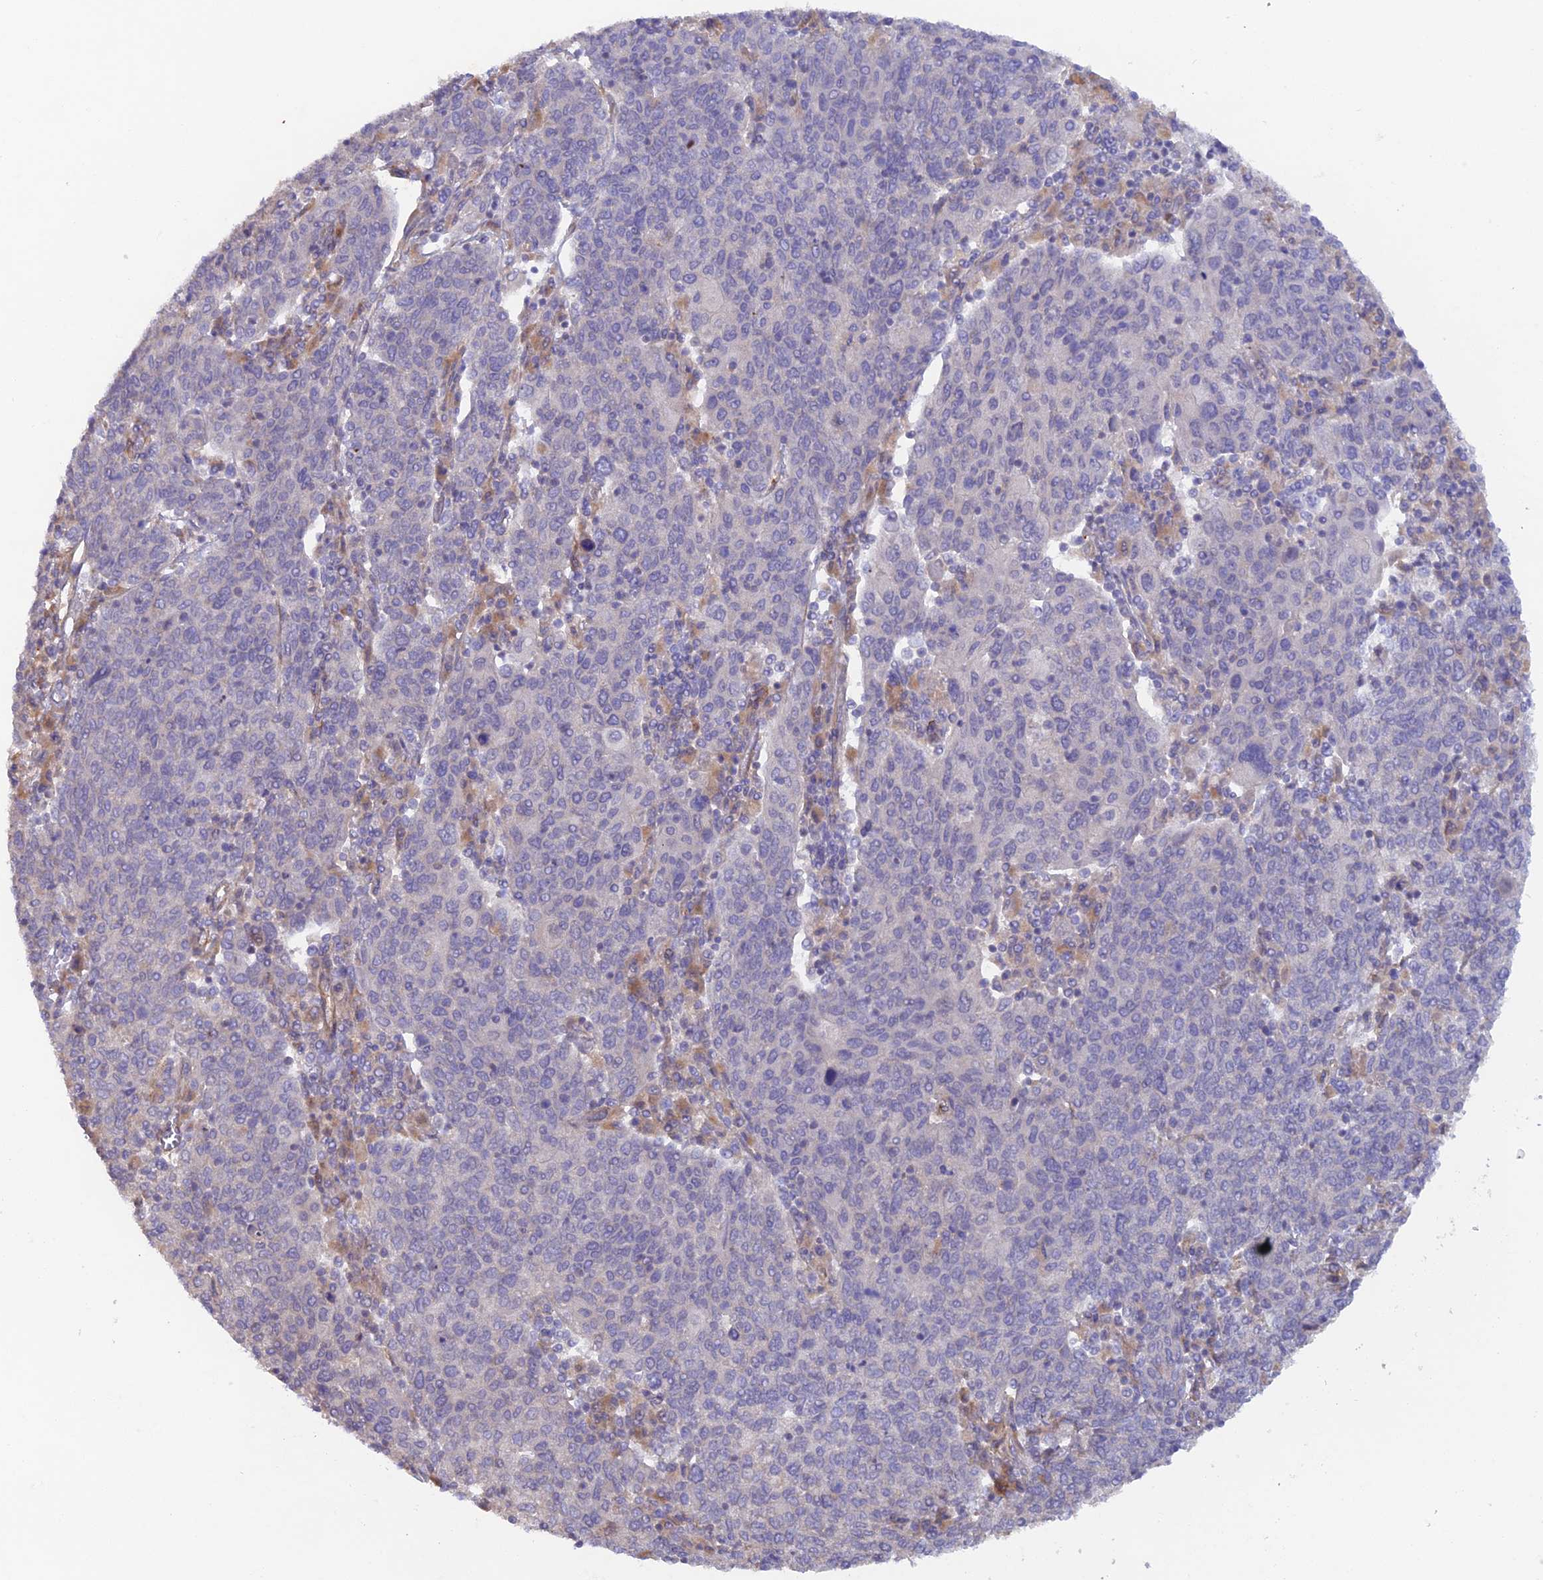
{"staining": {"intensity": "negative", "quantity": "none", "location": "none"}, "tissue": "cervical cancer", "cell_type": "Tumor cells", "image_type": "cancer", "snomed": [{"axis": "morphology", "description": "Squamous cell carcinoma, NOS"}, {"axis": "topography", "description": "Cervix"}], "caption": "IHC of human cervical cancer exhibits no positivity in tumor cells.", "gene": "FZR1", "patient": {"sex": "female", "age": 67}}